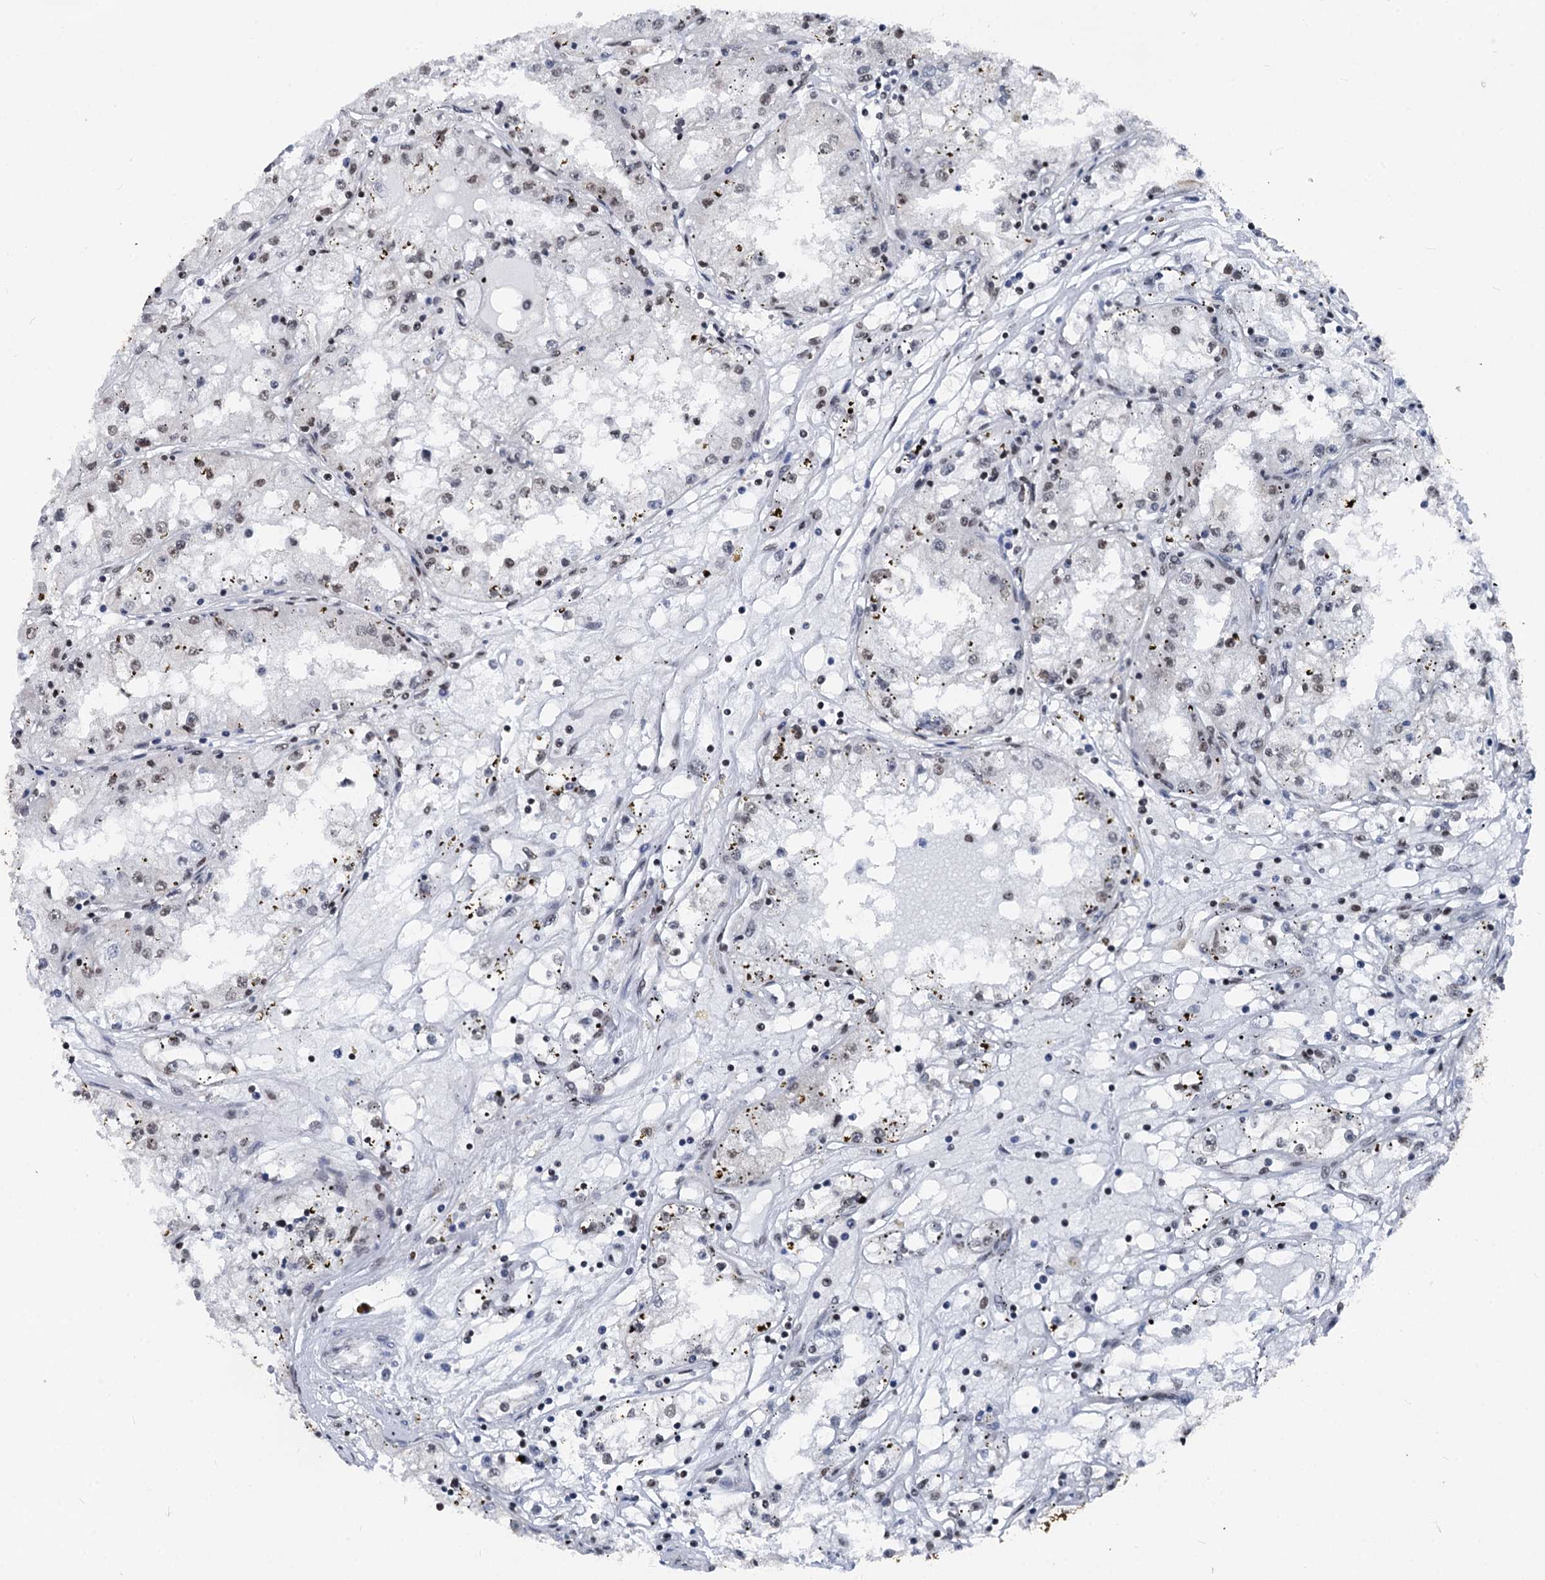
{"staining": {"intensity": "weak", "quantity": "<25%", "location": "nuclear"}, "tissue": "renal cancer", "cell_type": "Tumor cells", "image_type": "cancer", "snomed": [{"axis": "morphology", "description": "Adenocarcinoma, NOS"}, {"axis": "topography", "description": "Kidney"}], "caption": "High magnification brightfield microscopy of renal cancer stained with DAB (3,3'-diaminobenzidine) (brown) and counterstained with hematoxylin (blue): tumor cells show no significant positivity. (DAB immunohistochemistry (IHC) visualized using brightfield microscopy, high magnification).", "gene": "DDX23", "patient": {"sex": "male", "age": 56}}